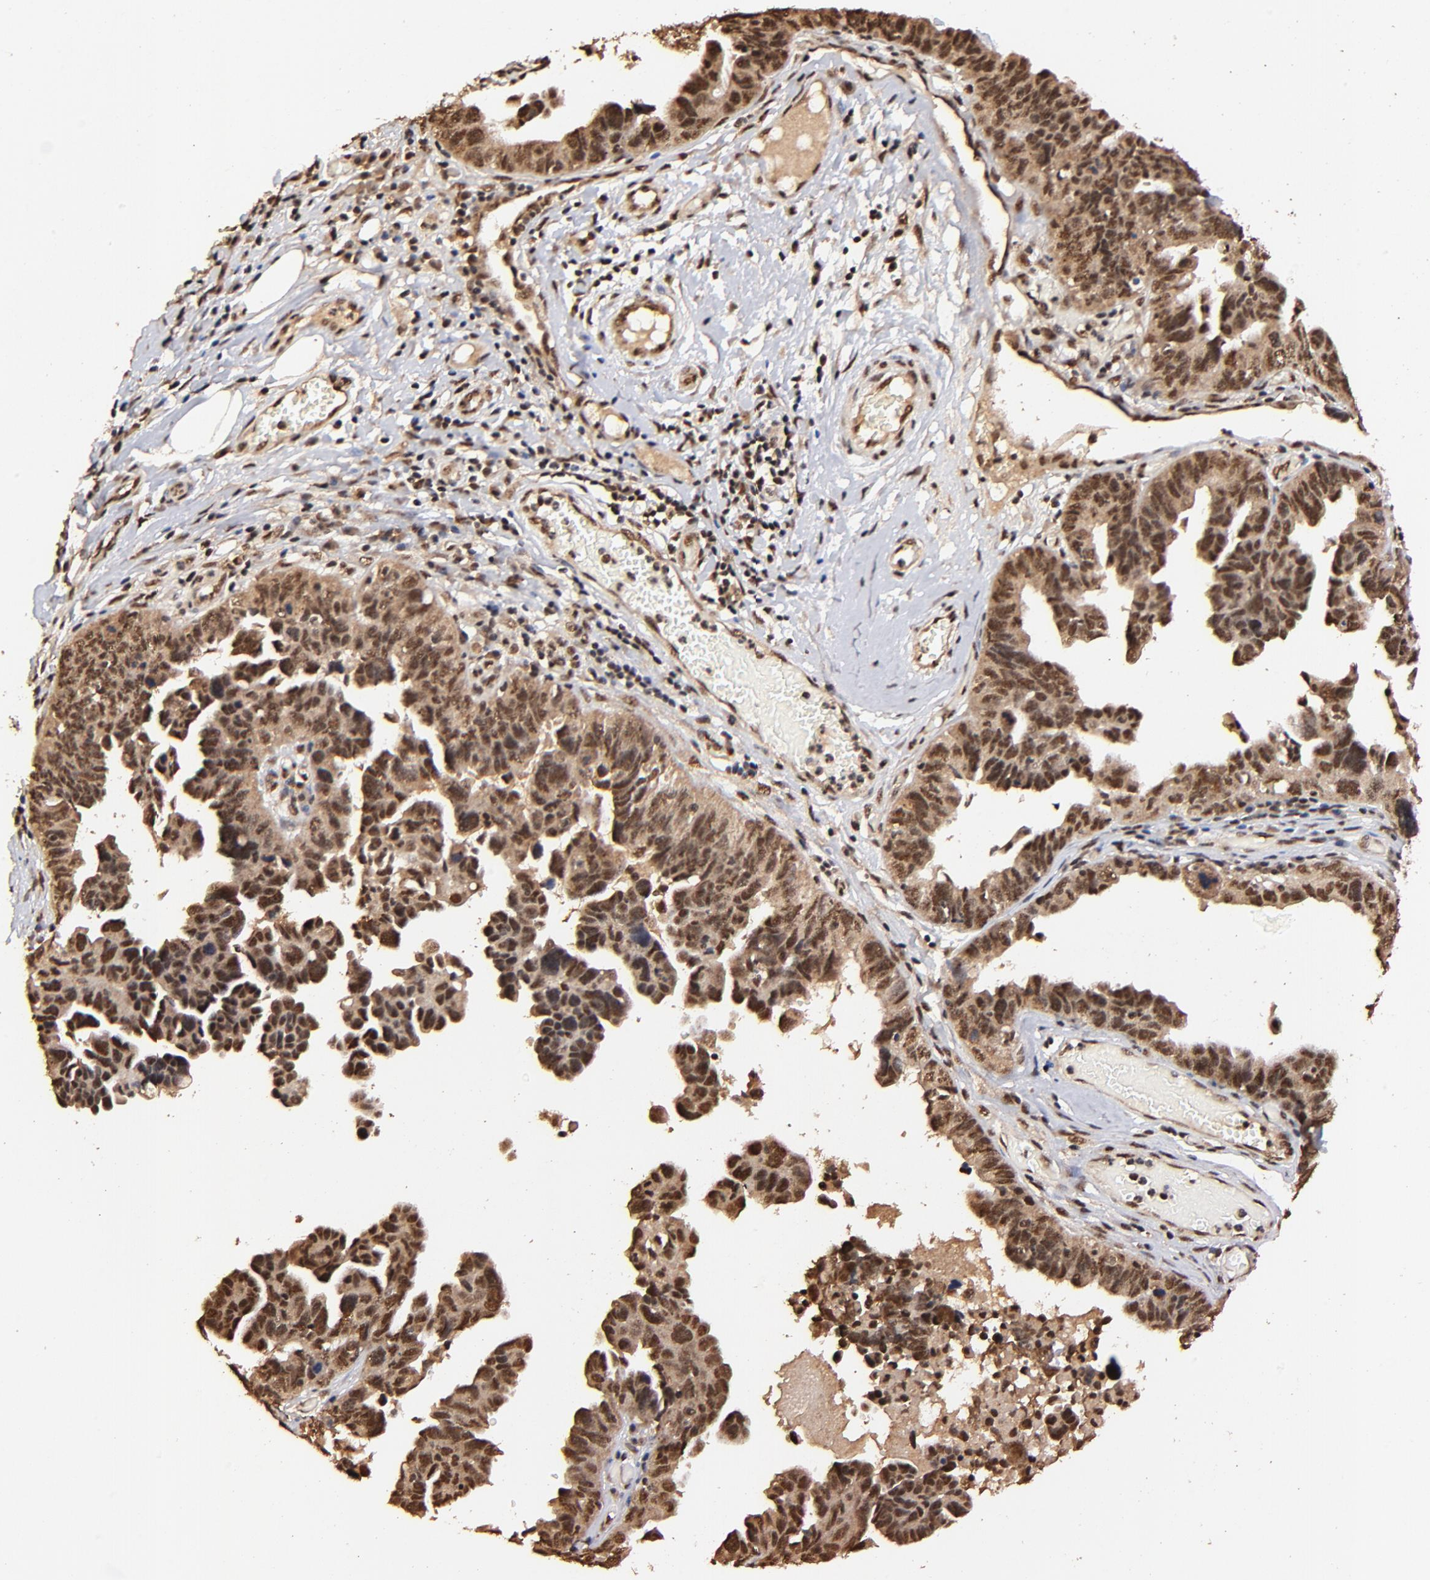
{"staining": {"intensity": "strong", "quantity": ">75%", "location": "cytoplasmic/membranous,nuclear"}, "tissue": "ovarian cancer", "cell_type": "Tumor cells", "image_type": "cancer", "snomed": [{"axis": "morphology", "description": "Cystadenocarcinoma, serous, NOS"}, {"axis": "topography", "description": "Ovary"}], "caption": "An image of ovarian serous cystadenocarcinoma stained for a protein reveals strong cytoplasmic/membranous and nuclear brown staining in tumor cells. The protein is stained brown, and the nuclei are stained in blue (DAB (3,3'-diaminobenzidine) IHC with brightfield microscopy, high magnification).", "gene": "MED12", "patient": {"sex": "female", "age": 64}}